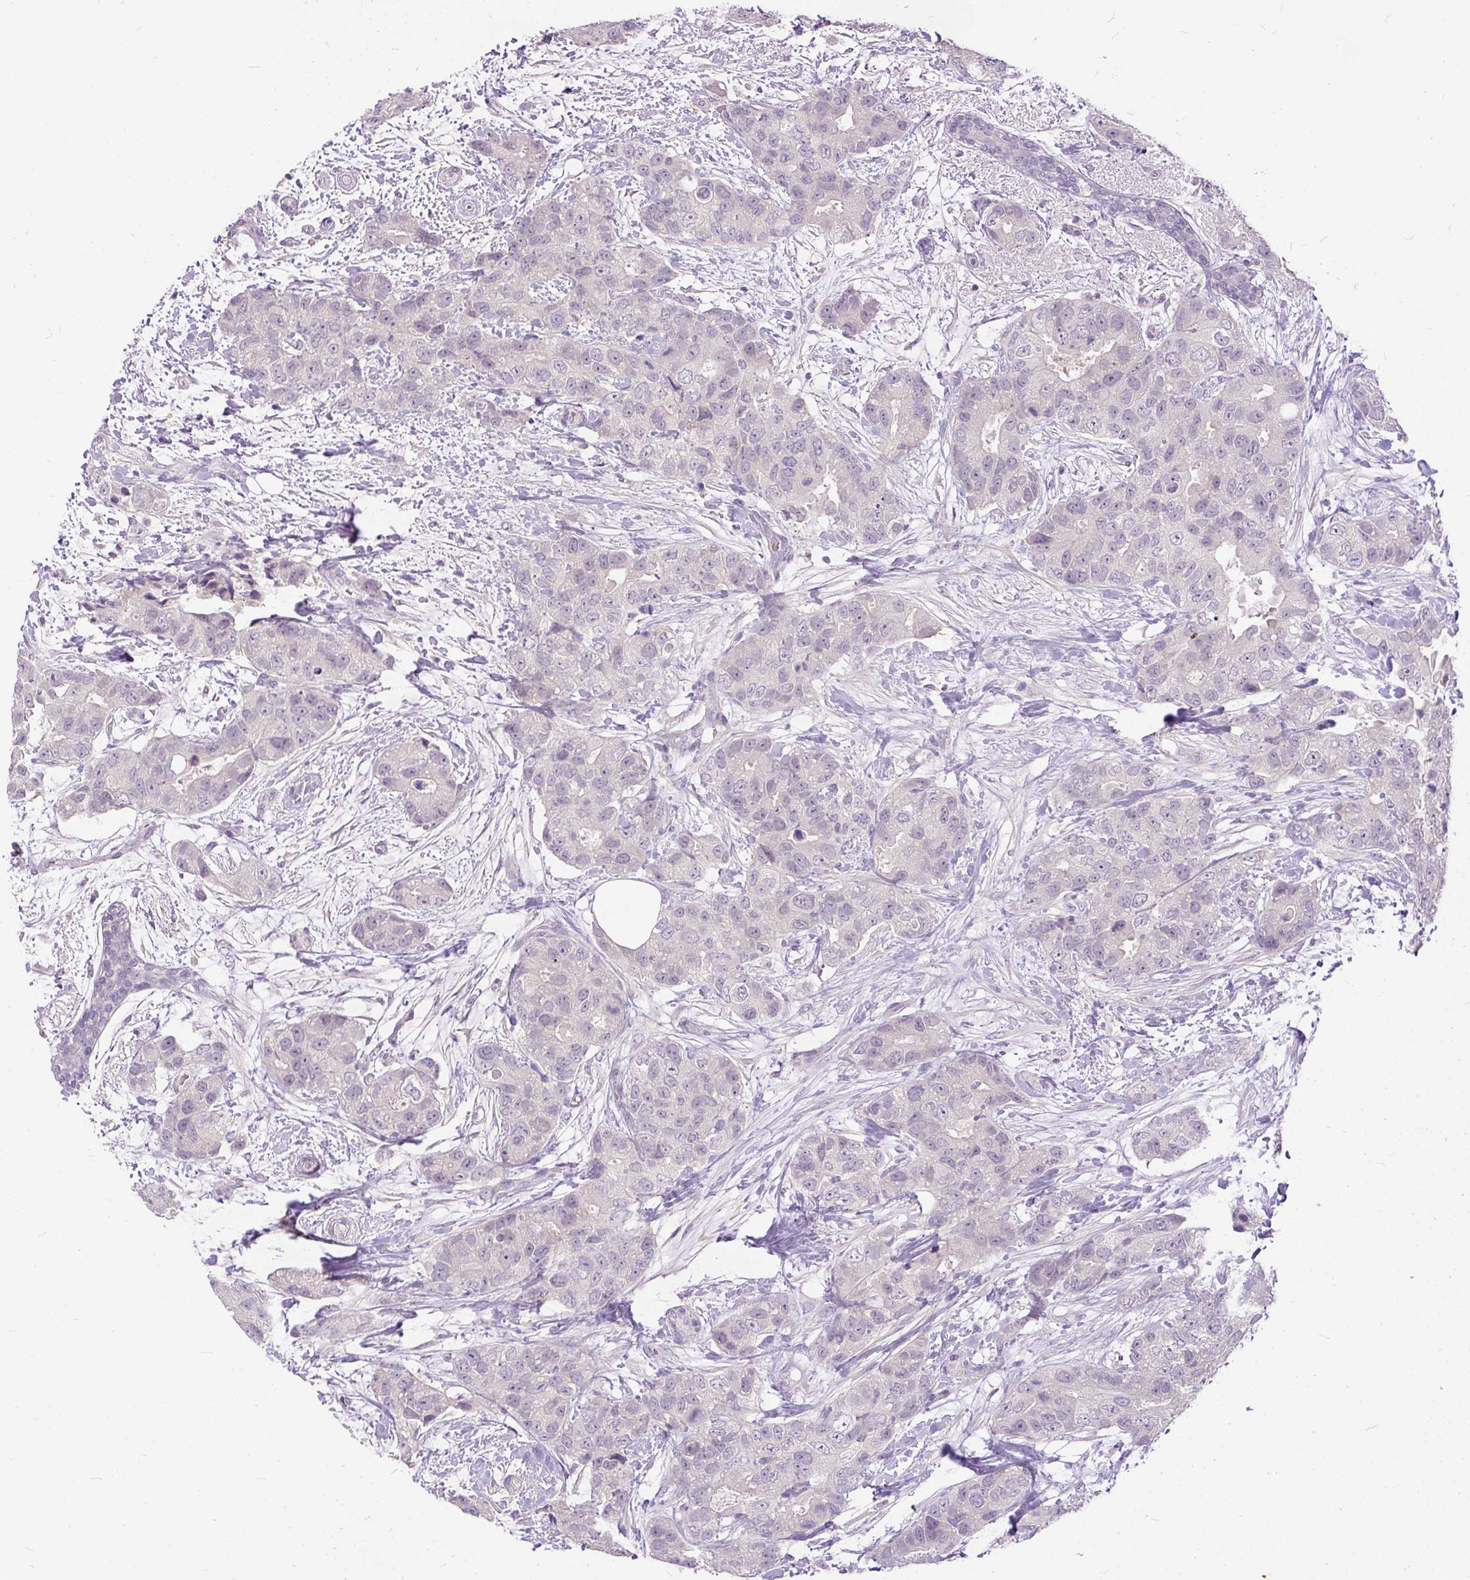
{"staining": {"intensity": "negative", "quantity": "none", "location": "none"}, "tissue": "breast cancer", "cell_type": "Tumor cells", "image_type": "cancer", "snomed": [{"axis": "morphology", "description": "Duct carcinoma"}, {"axis": "topography", "description": "Breast"}], "caption": "High magnification brightfield microscopy of breast cancer (infiltrating ductal carcinoma) stained with DAB (3,3'-diaminobenzidine) (brown) and counterstained with hematoxylin (blue): tumor cells show no significant staining.", "gene": "KRTAP20-3", "patient": {"sex": "female", "age": 62}}